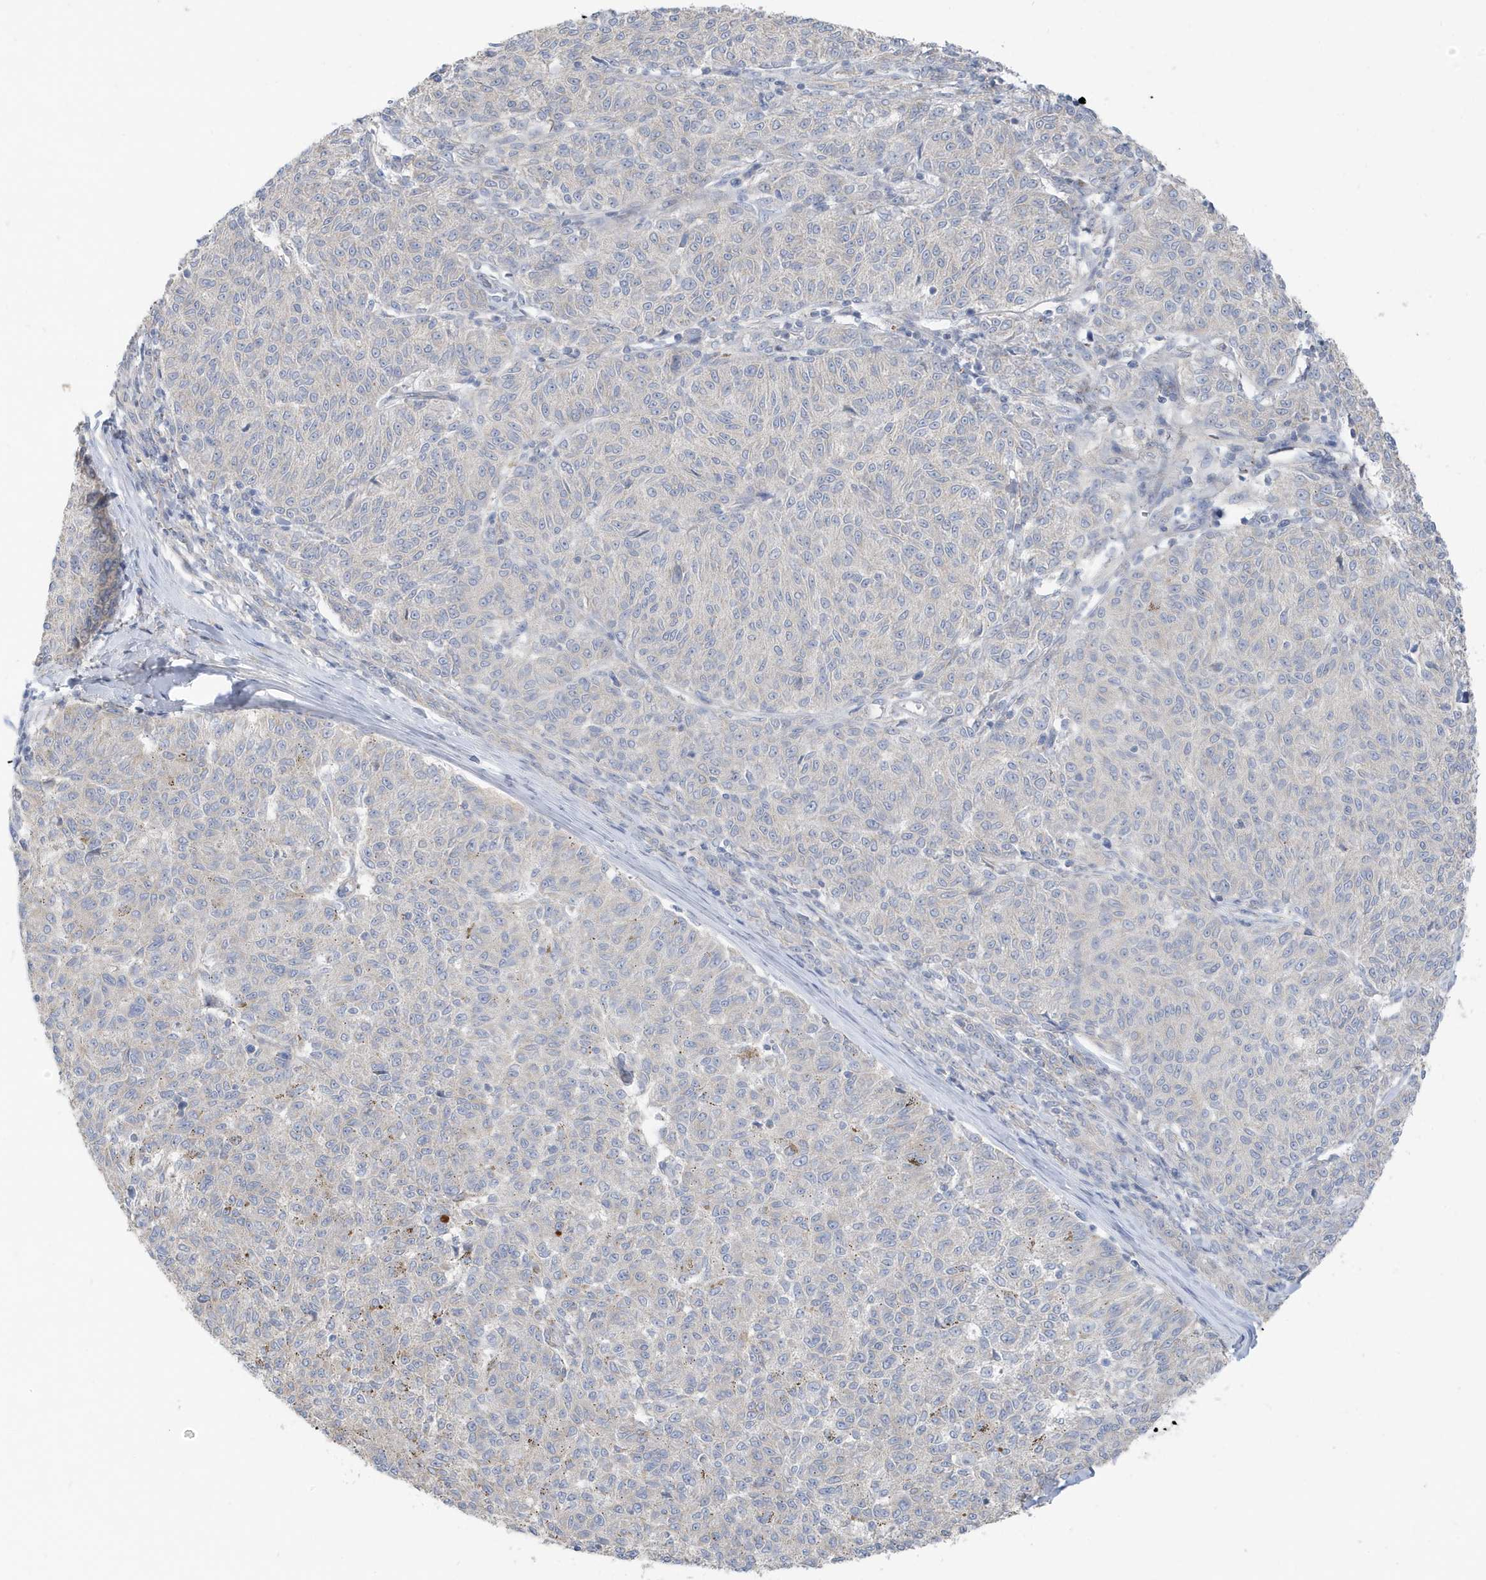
{"staining": {"intensity": "negative", "quantity": "none", "location": "none"}, "tissue": "melanoma", "cell_type": "Tumor cells", "image_type": "cancer", "snomed": [{"axis": "morphology", "description": "Malignant melanoma, NOS"}, {"axis": "topography", "description": "Skin"}], "caption": "There is no significant expression in tumor cells of malignant melanoma.", "gene": "ATP13A5", "patient": {"sex": "female", "age": 72}}